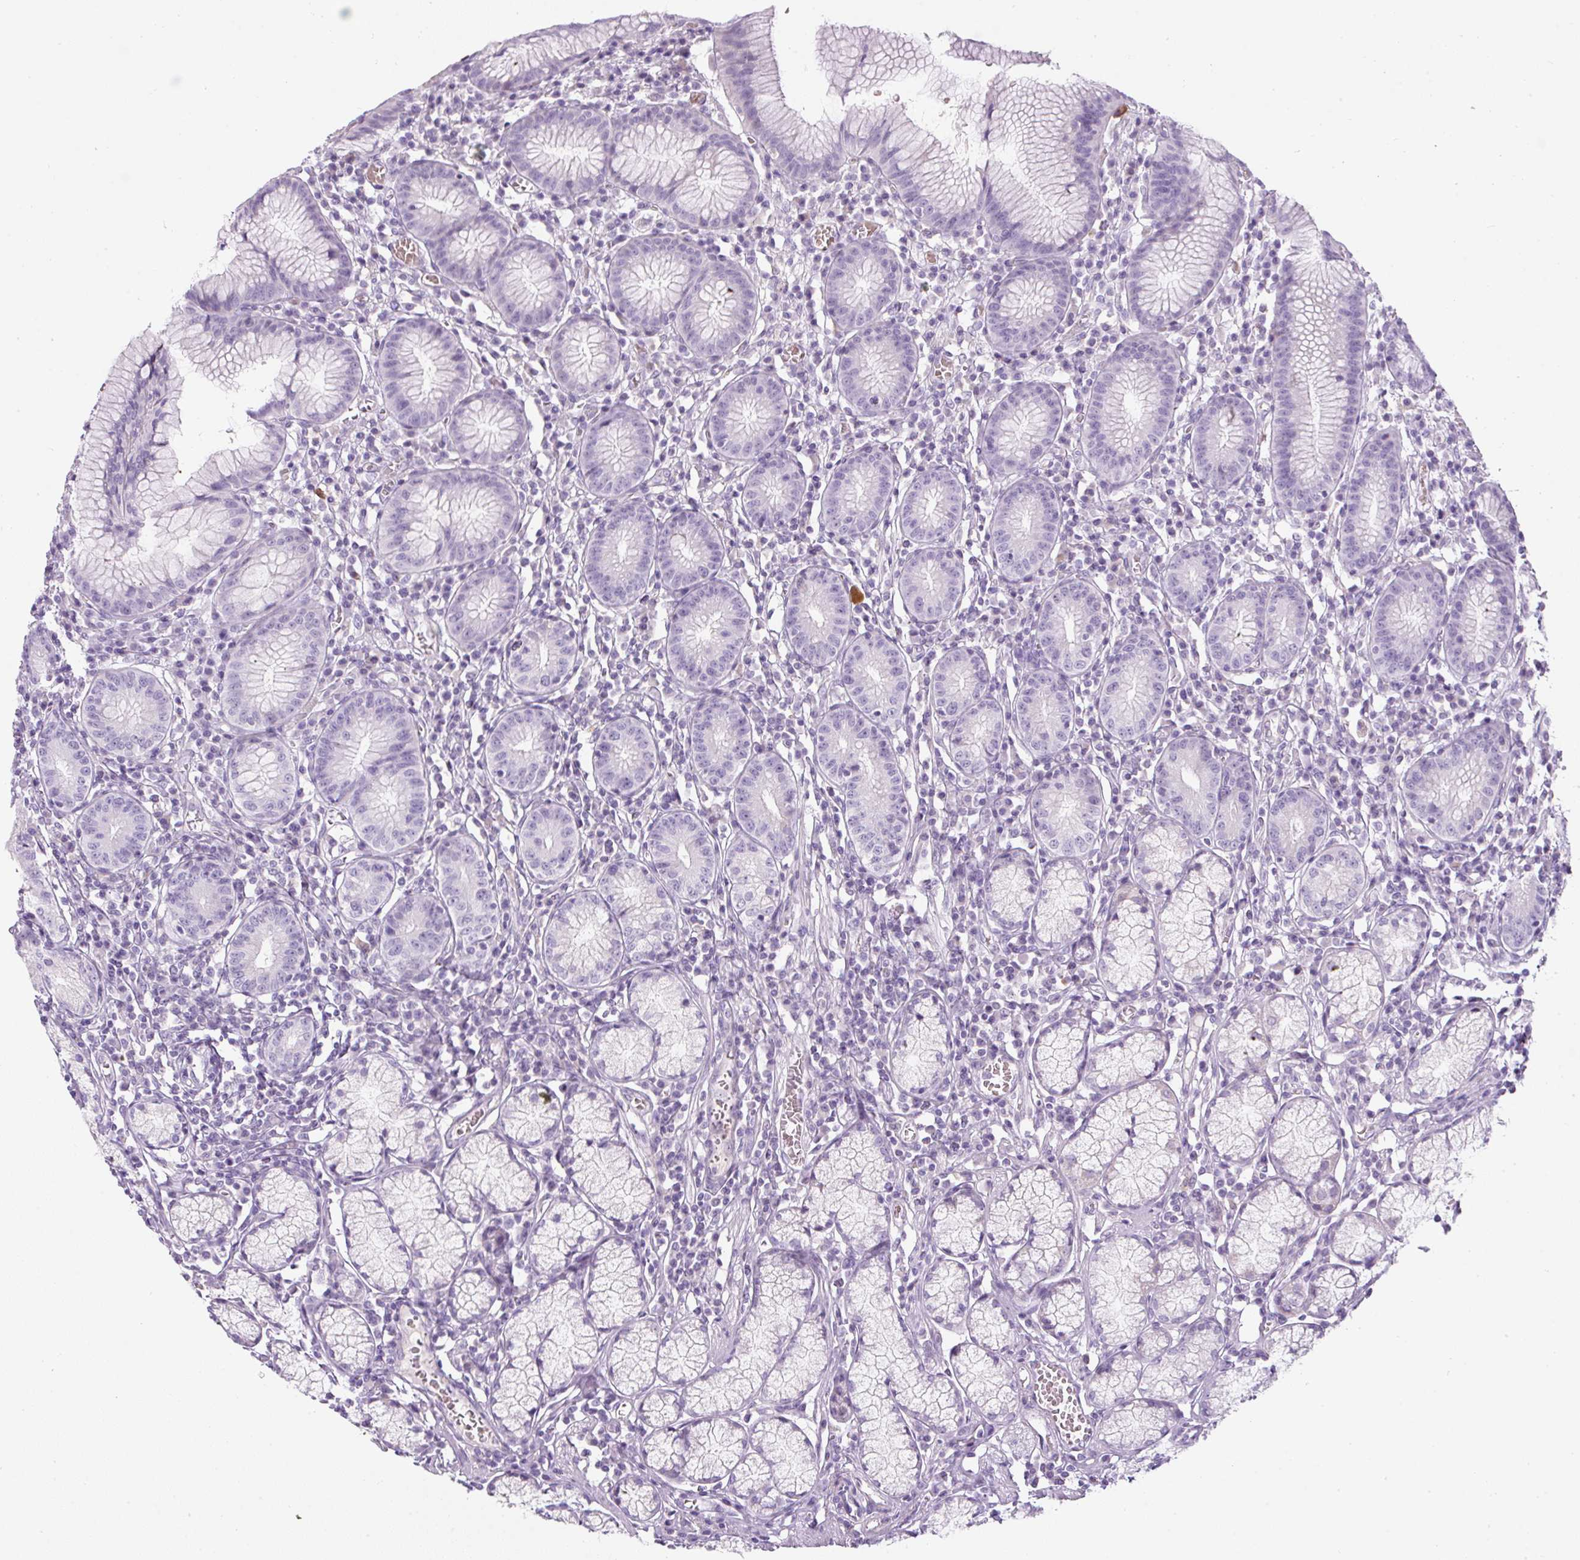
{"staining": {"intensity": "negative", "quantity": "none", "location": "none"}, "tissue": "stomach", "cell_type": "Glandular cells", "image_type": "normal", "snomed": [{"axis": "morphology", "description": "Normal tissue, NOS"}, {"axis": "topography", "description": "Stomach"}], "caption": "Glandular cells show no significant staining in benign stomach.", "gene": "FGFBP3", "patient": {"sex": "male", "age": 55}}